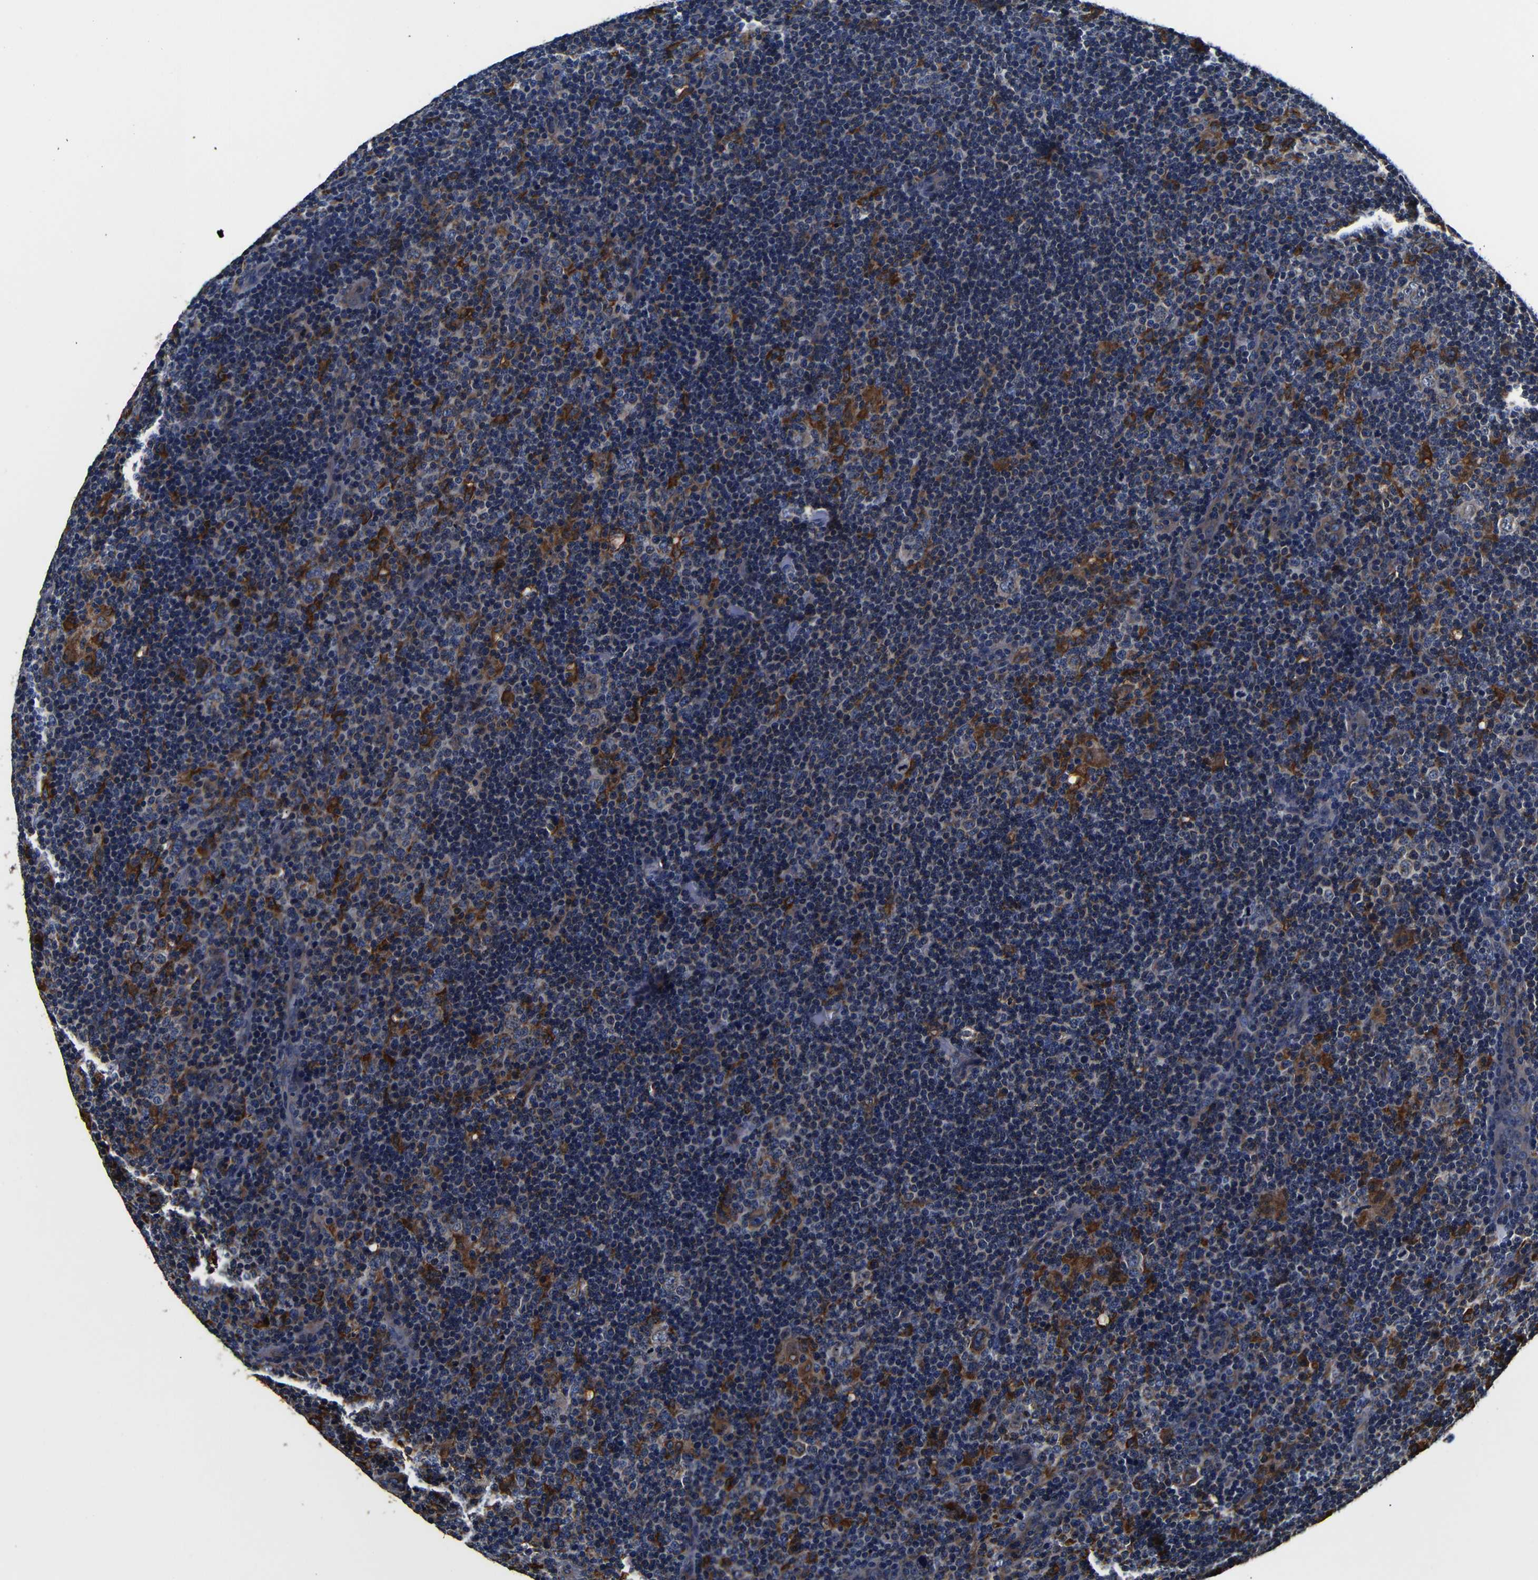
{"staining": {"intensity": "weak", "quantity": ">75%", "location": "cytoplasmic/membranous"}, "tissue": "lymphoma", "cell_type": "Tumor cells", "image_type": "cancer", "snomed": [{"axis": "morphology", "description": "Hodgkin's disease, NOS"}, {"axis": "topography", "description": "Lymph node"}], "caption": "DAB (3,3'-diaminobenzidine) immunohistochemical staining of lymphoma demonstrates weak cytoplasmic/membranous protein expression in approximately >75% of tumor cells. The protein is shown in brown color, while the nuclei are stained blue.", "gene": "SCN9A", "patient": {"sex": "female", "age": 57}}